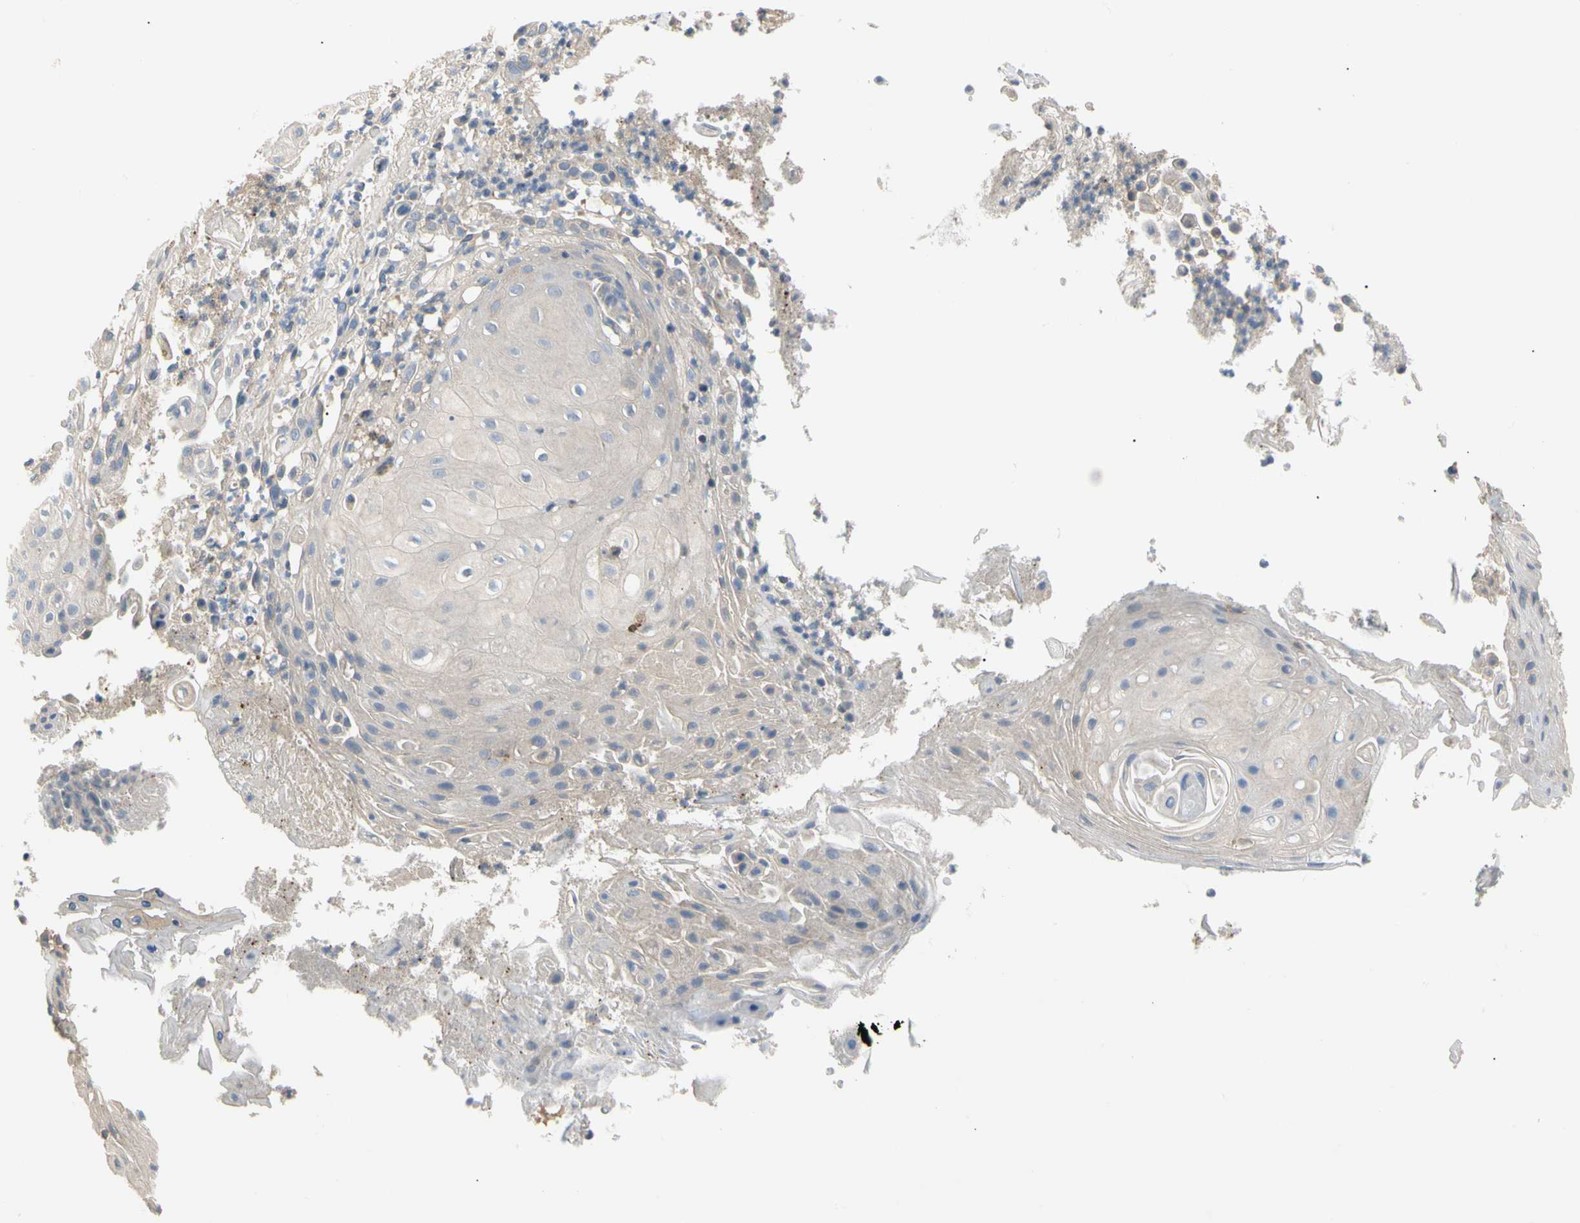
{"staining": {"intensity": "weak", "quantity": ">75%", "location": "cytoplasmic/membranous"}, "tissue": "skin cancer", "cell_type": "Tumor cells", "image_type": "cancer", "snomed": [{"axis": "morphology", "description": "Squamous cell carcinoma, NOS"}, {"axis": "topography", "description": "Skin"}], "caption": "Skin cancer was stained to show a protein in brown. There is low levels of weak cytoplasmic/membranous staining in approximately >75% of tumor cells.", "gene": "TNFRSF18", "patient": {"sex": "male", "age": 65}}